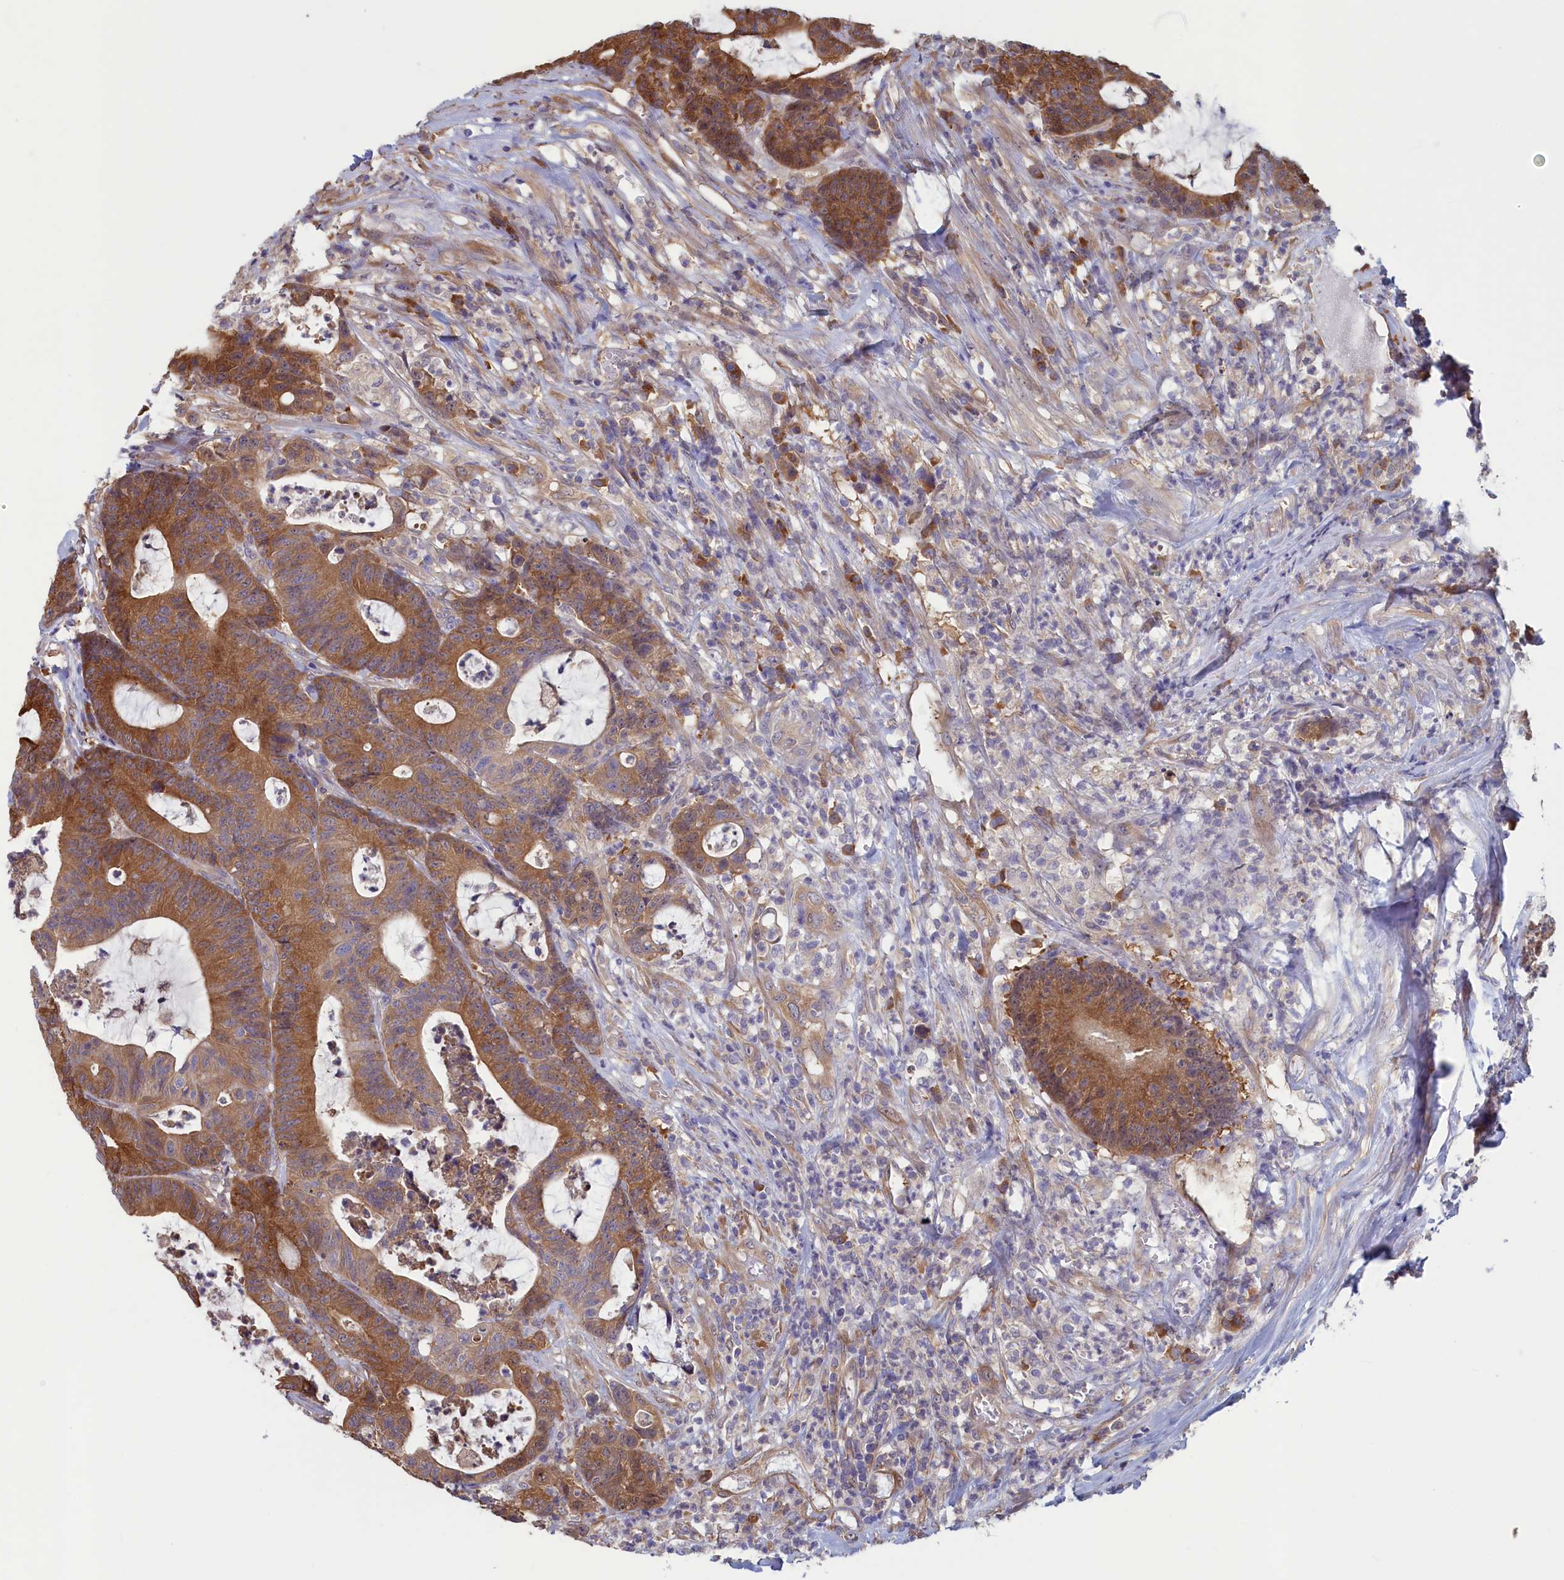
{"staining": {"intensity": "moderate", "quantity": ">75%", "location": "cytoplasmic/membranous"}, "tissue": "colorectal cancer", "cell_type": "Tumor cells", "image_type": "cancer", "snomed": [{"axis": "morphology", "description": "Adenocarcinoma, NOS"}, {"axis": "topography", "description": "Colon"}], "caption": "High-power microscopy captured an immunohistochemistry (IHC) photomicrograph of adenocarcinoma (colorectal), revealing moderate cytoplasmic/membranous expression in about >75% of tumor cells.", "gene": "SYNDIG1L", "patient": {"sex": "female", "age": 84}}